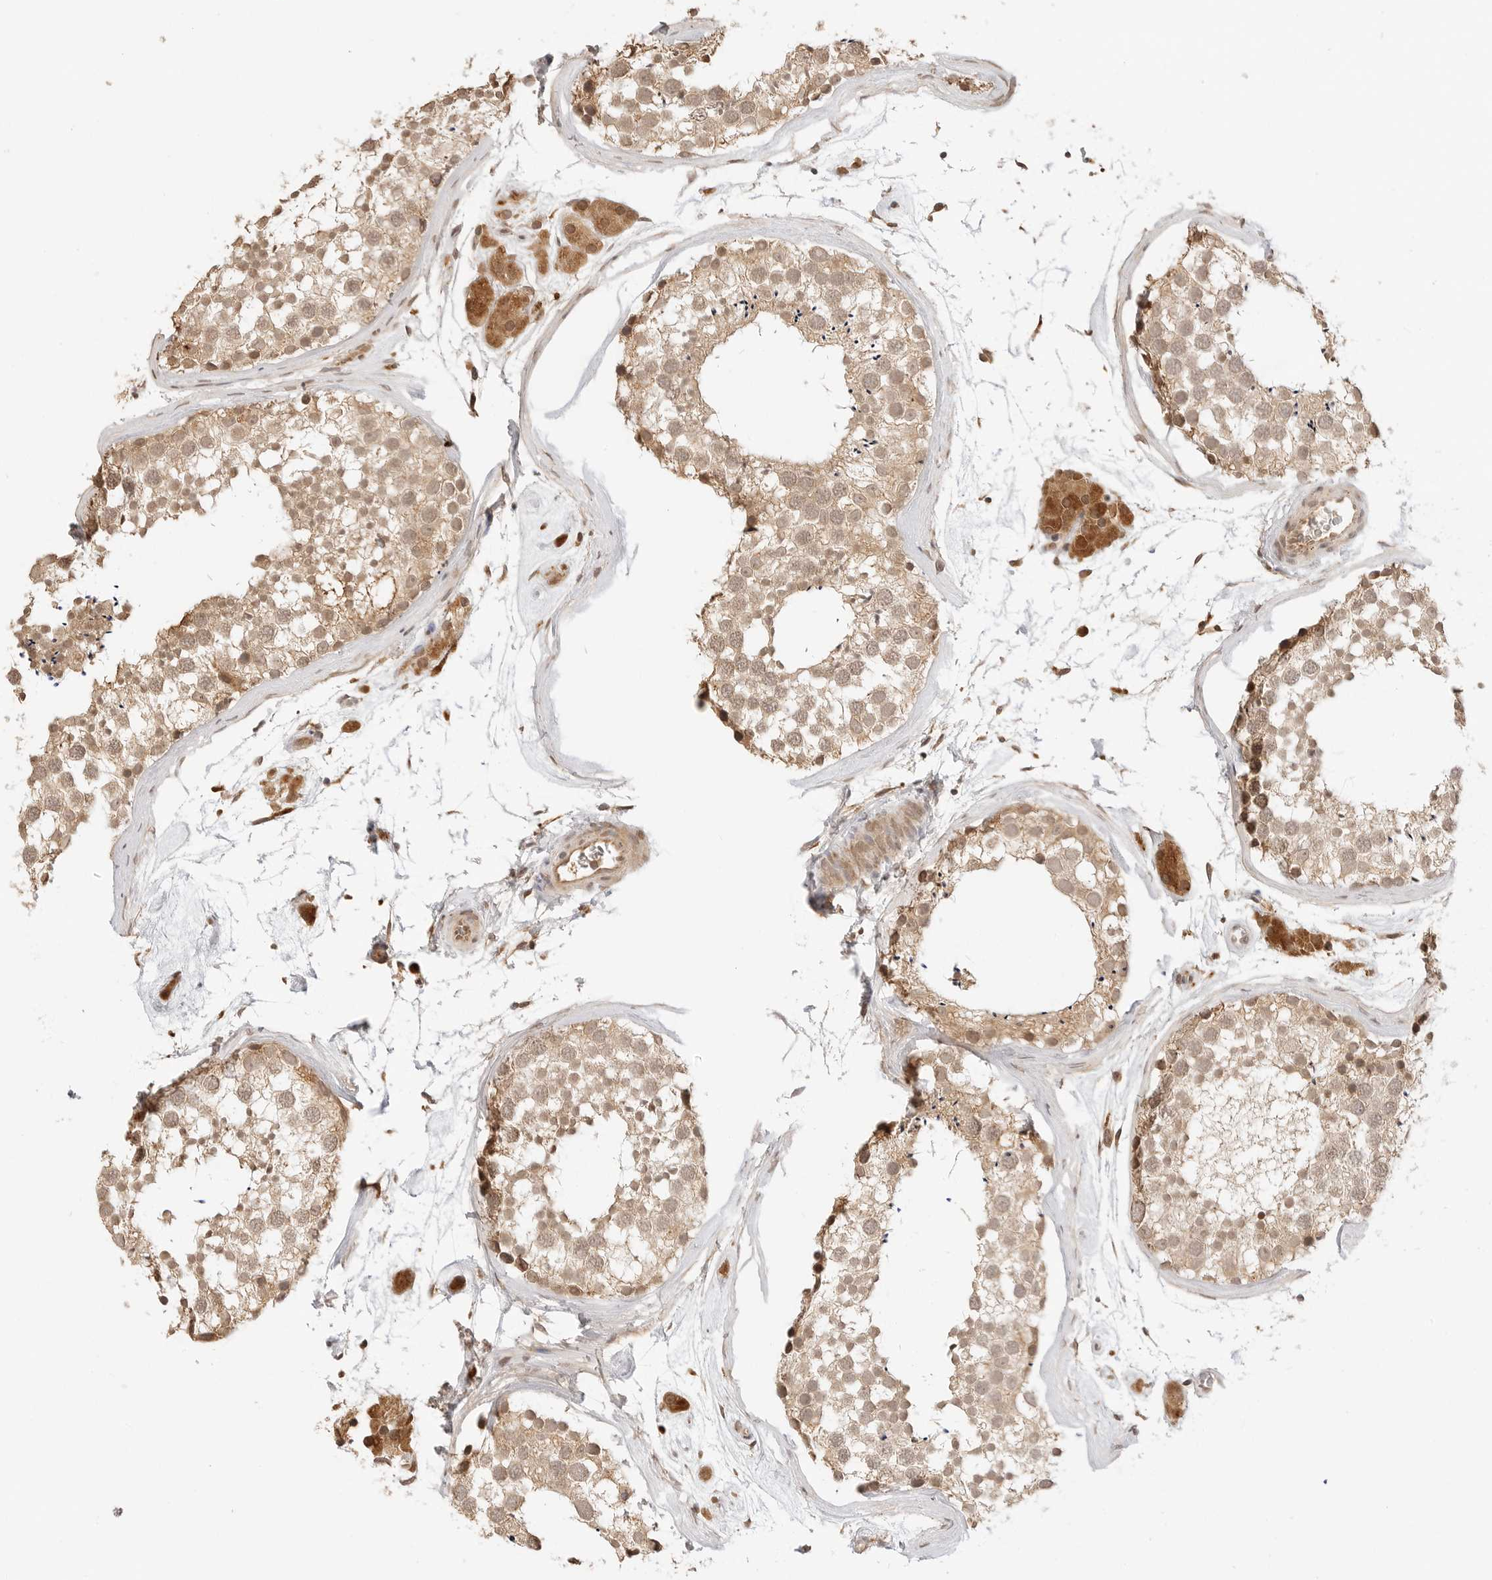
{"staining": {"intensity": "moderate", "quantity": ">75%", "location": "cytoplasmic/membranous,nuclear"}, "tissue": "testis", "cell_type": "Cells in seminiferous ducts", "image_type": "normal", "snomed": [{"axis": "morphology", "description": "Normal tissue, NOS"}, {"axis": "topography", "description": "Testis"}], "caption": "Protein staining of normal testis exhibits moderate cytoplasmic/membranous,nuclear expression in about >75% of cells in seminiferous ducts.", "gene": "GPR34", "patient": {"sex": "male", "age": 46}}